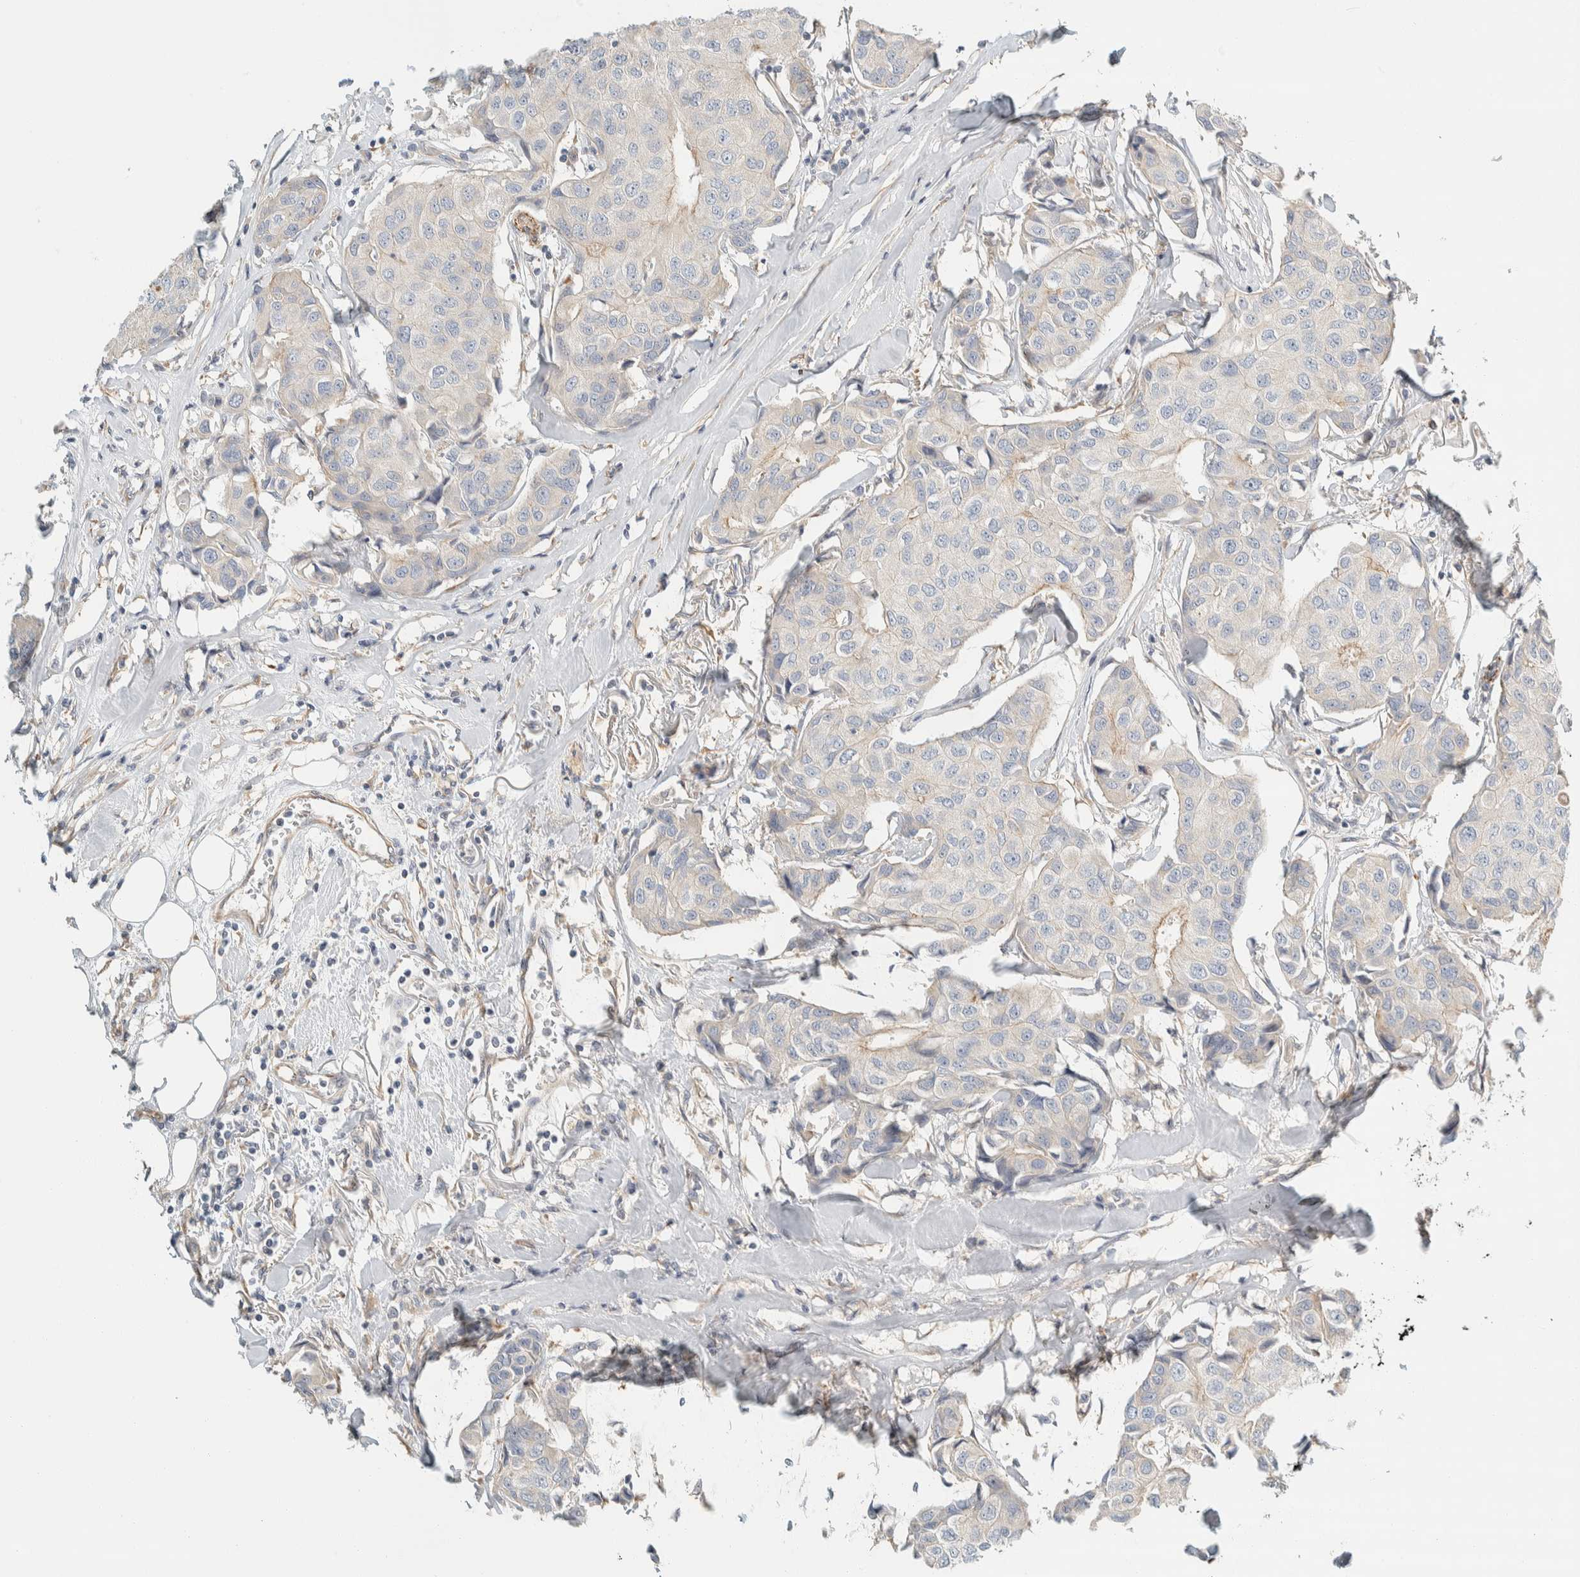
{"staining": {"intensity": "weak", "quantity": "<25%", "location": "cytoplasmic/membranous"}, "tissue": "breast cancer", "cell_type": "Tumor cells", "image_type": "cancer", "snomed": [{"axis": "morphology", "description": "Duct carcinoma"}, {"axis": "topography", "description": "Breast"}], "caption": "Immunohistochemistry histopathology image of neoplastic tissue: human breast cancer stained with DAB demonstrates no significant protein staining in tumor cells.", "gene": "CDR2", "patient": {"sex": "female", "age": 80}}